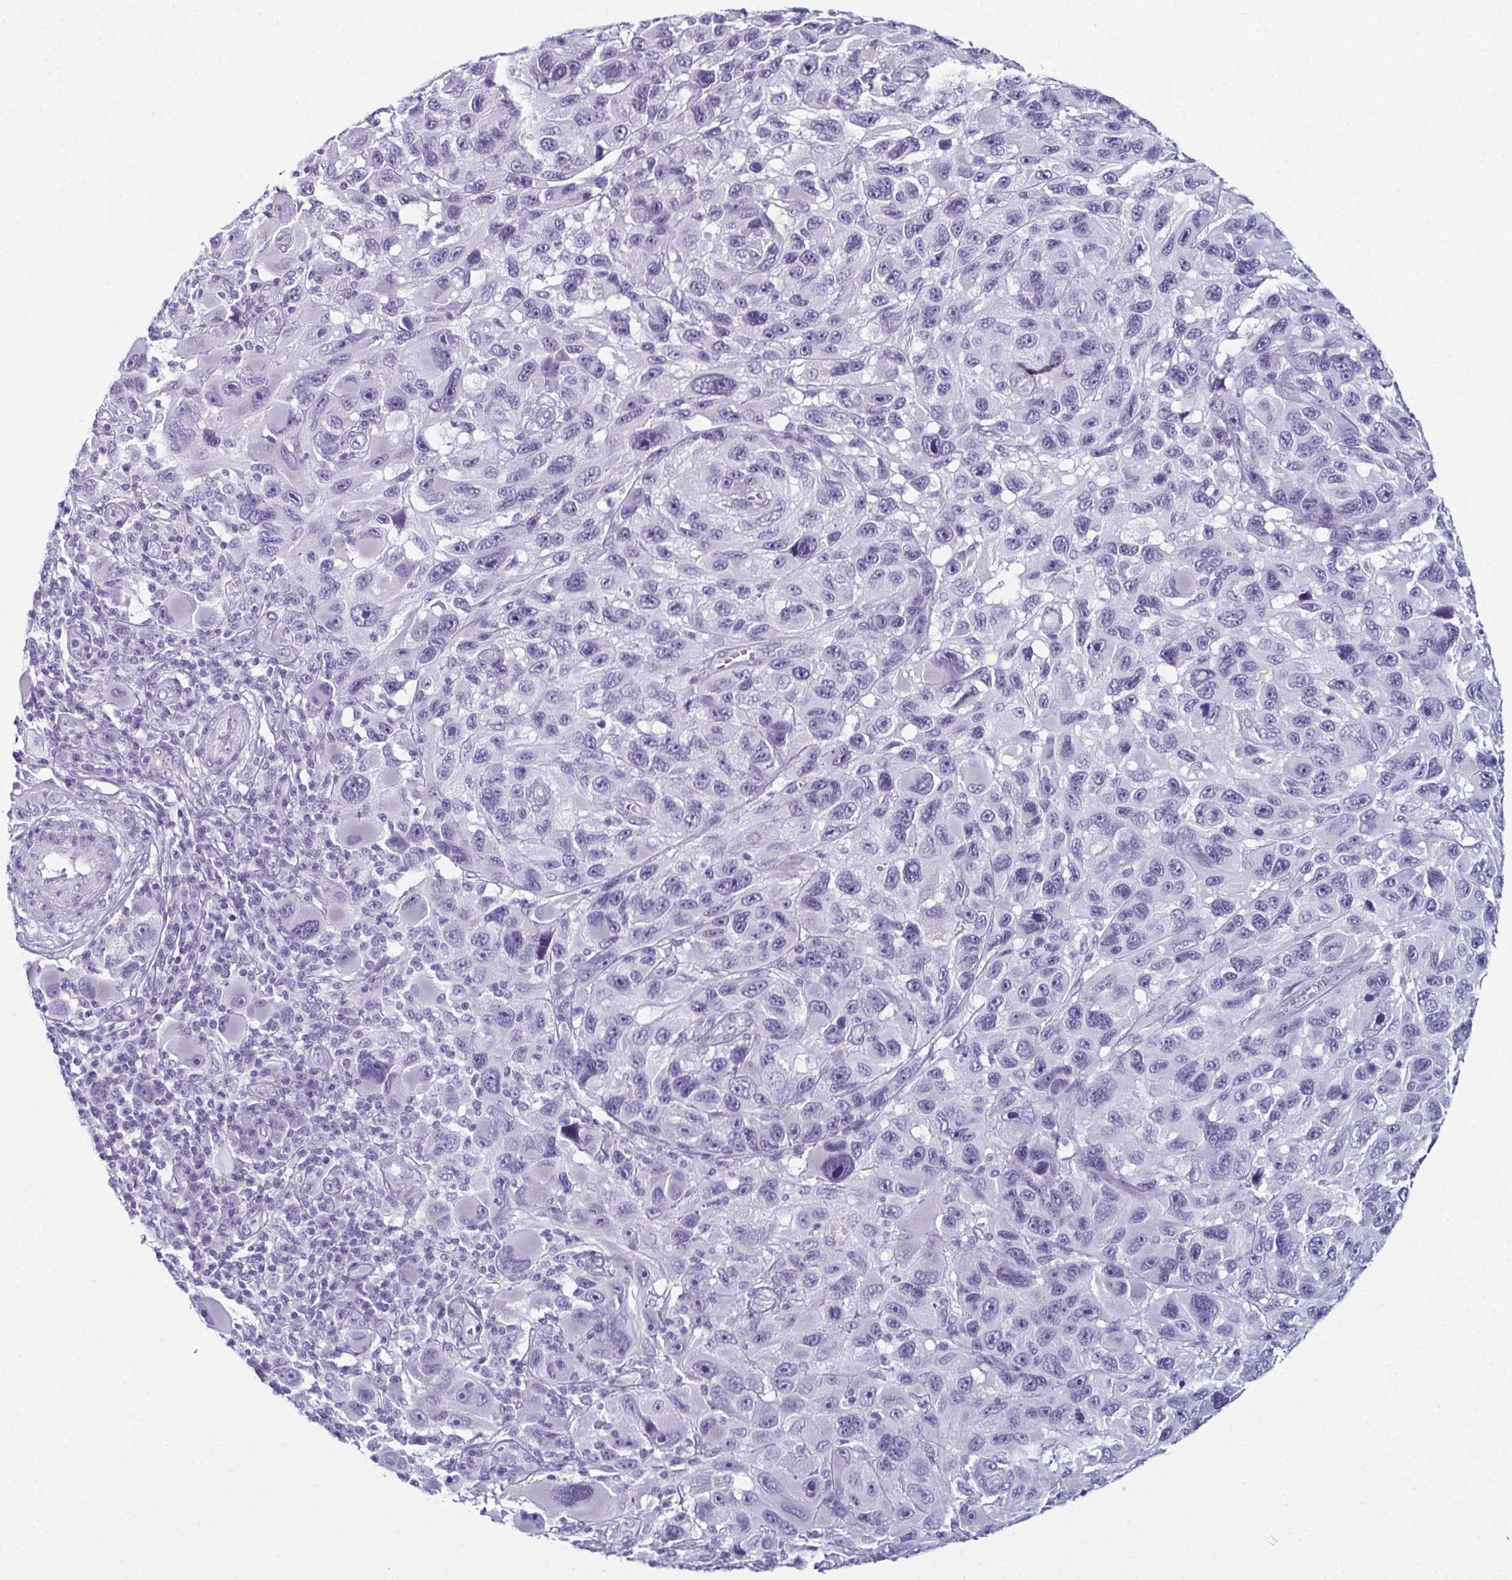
{"staining": {"intensity": "negative", "quantity": "none", "location": "none"}, "tissue": "melanoma", "cell_type": "Tumor cells", "image_type": "cancer", "snomed": [{"axis": "morphology", "description": "Malignant melanoma, NOS"}, {"axis": "topography", "description": "Skin"}], "caption": "High magnification brightfield microscopy of melanoma stained with DAB (3,3'-diaminobenzidine) (brown) and counterstained with hematoxylin (blue): tumor cells show no significant staining.", "gene": "ENKUR", "patient": {"sex": "male", "age": 53}}